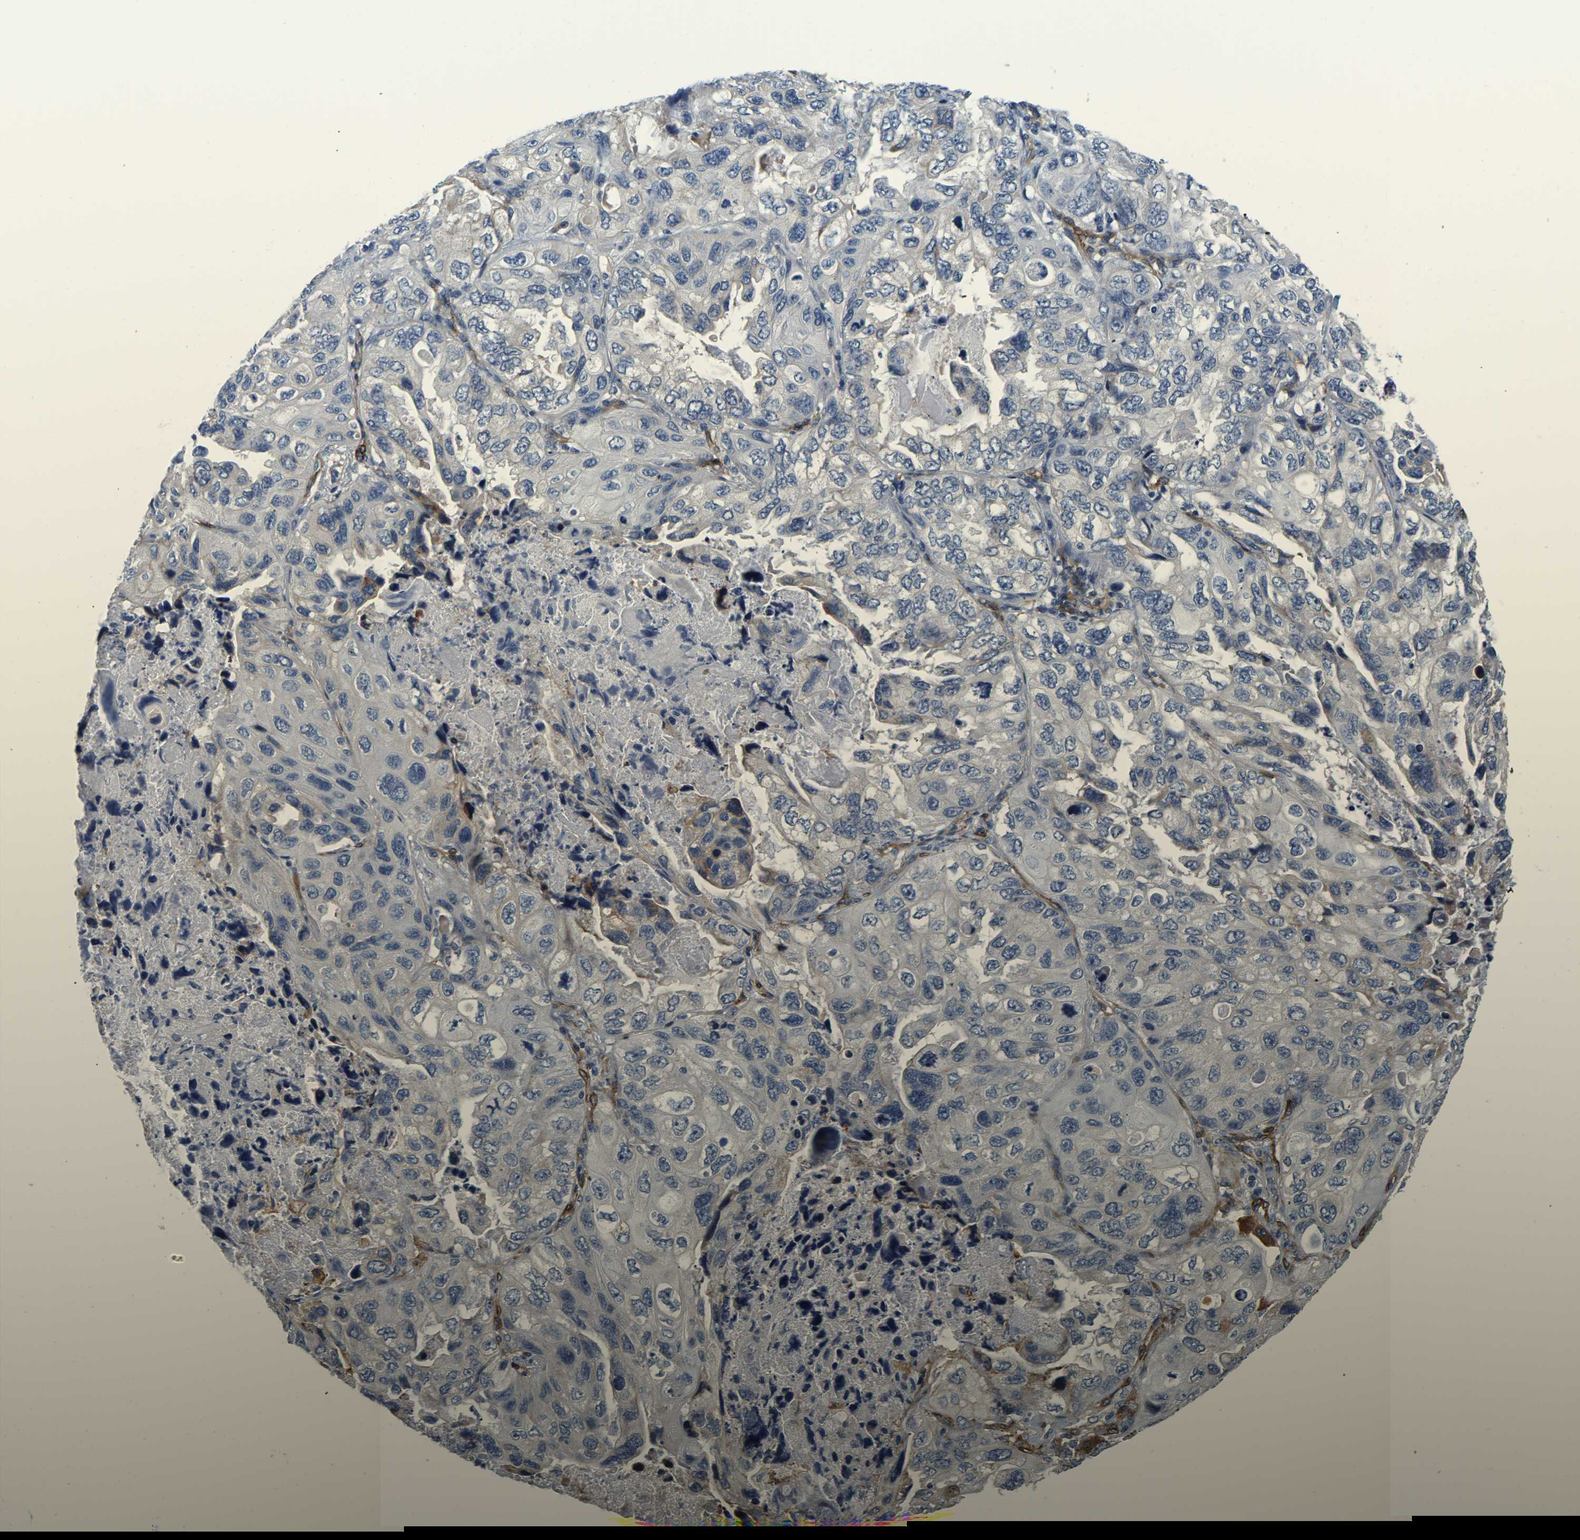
{"staining": {"intensity": "negative", "quantity": "none", "location": "none"}, "tissue": "lung cancer", "cell_type": "Tumor cells", "image_type": "cancer", "snomed": [{"axis": "morphology", "description": "Squamous cell carcinoma, NOS"}, {"axis": "topography", "description": "Lung"}], "caption": "Immunohistochemical staining of human lung cancer shows no significant staining in tumor cells.", "gene": "LIAS", "patient": {"sex": "female", "age": 73}}